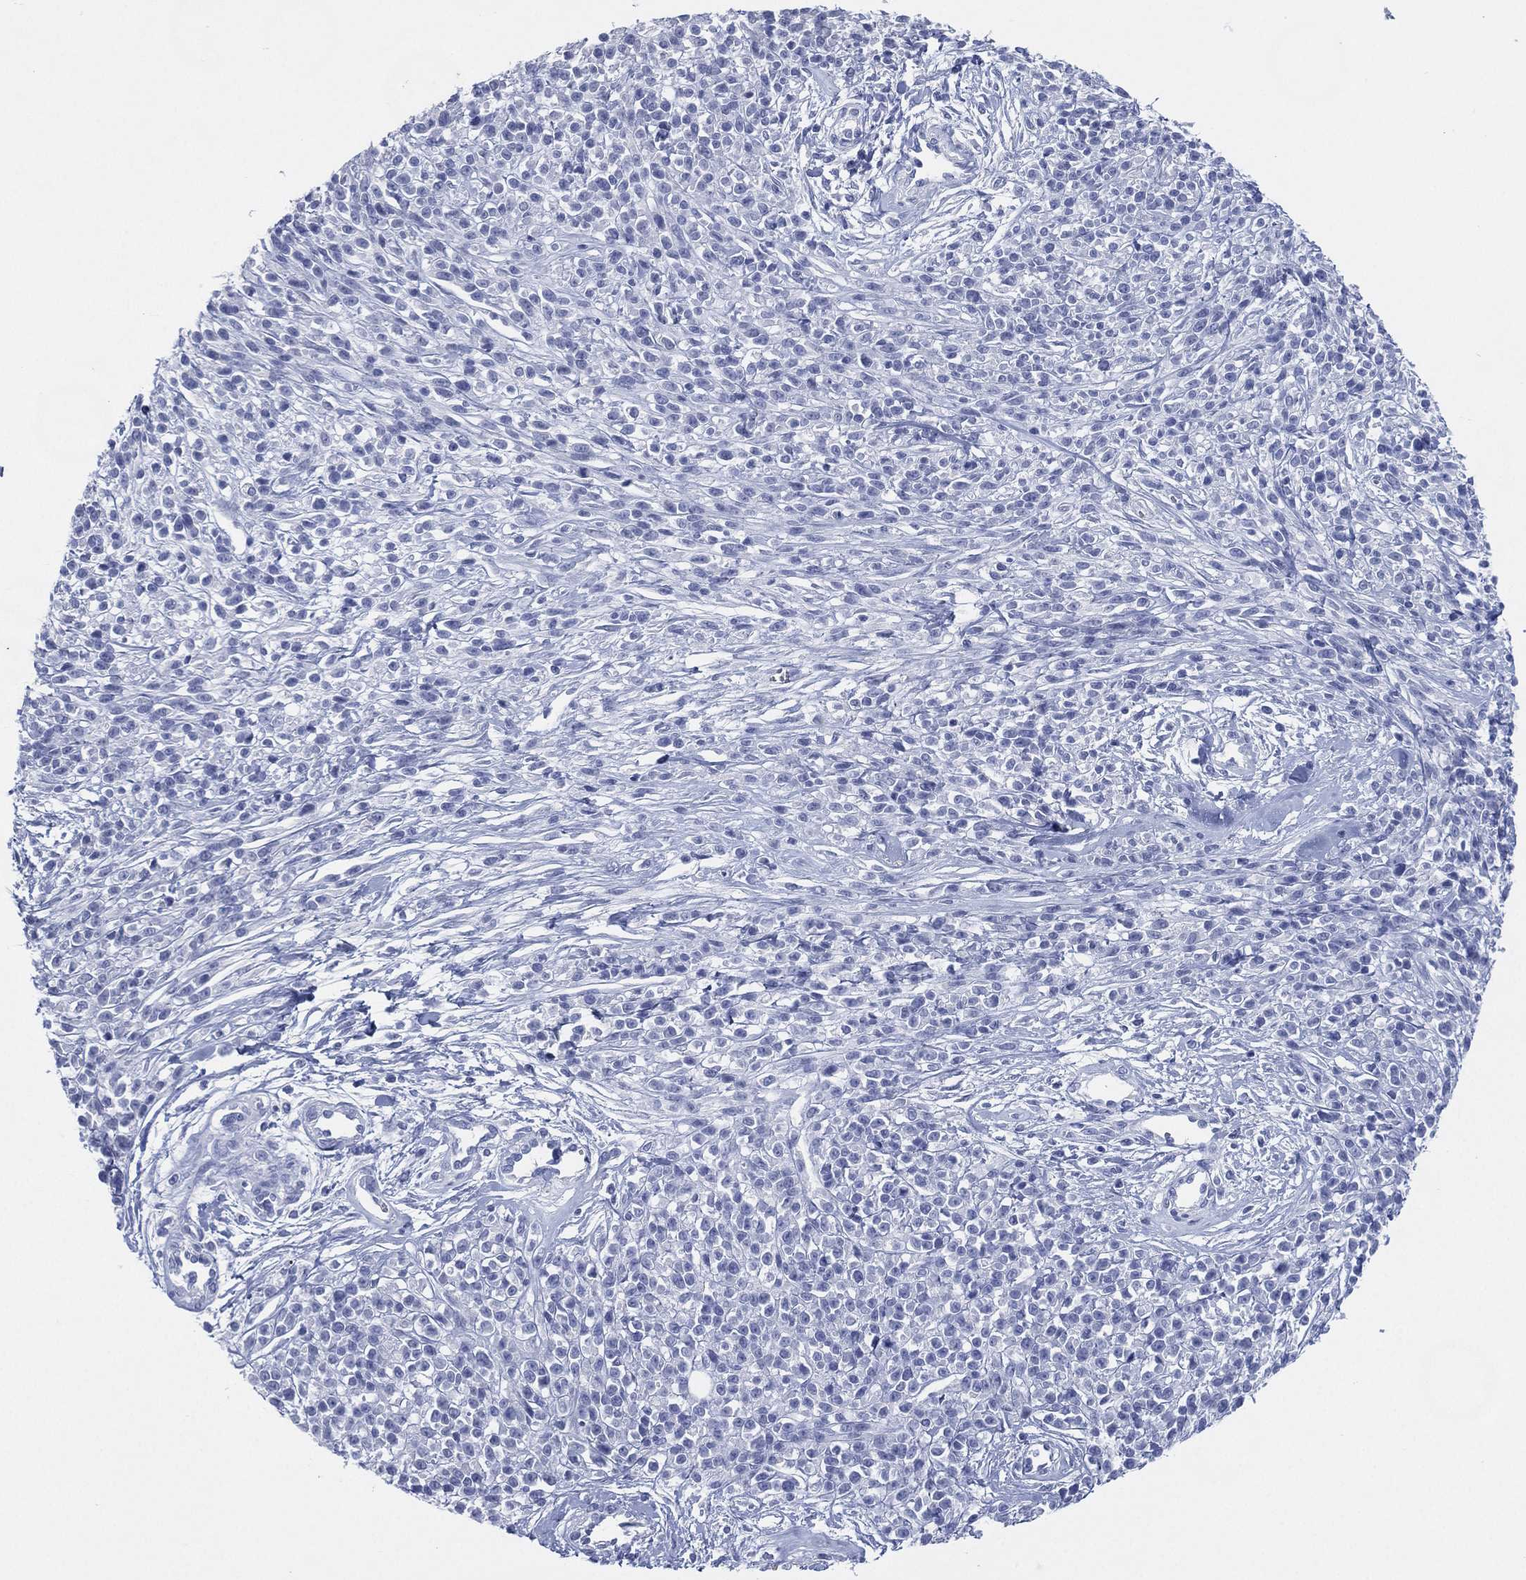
{"staining": {"intensity": "negative", "quantity": "none", "location": "none"}, "tissue": "melanoma", "cell_type": "Tumor cells", "image_type": "cancer", "snomed": [{"axis": "morphology", "description": "Malignant melanoma, NOS"}, {"axis": "topography", "description": "Skin"}, {"axis": "topography", "description": "Skin of trunk"}], "caption": "Malignant melanoma stained for a protein using immunohistochemistry reveals no staining tumor cells.", "gene": "TMEM247", "patient": {"sex": "male", "age": 74}}